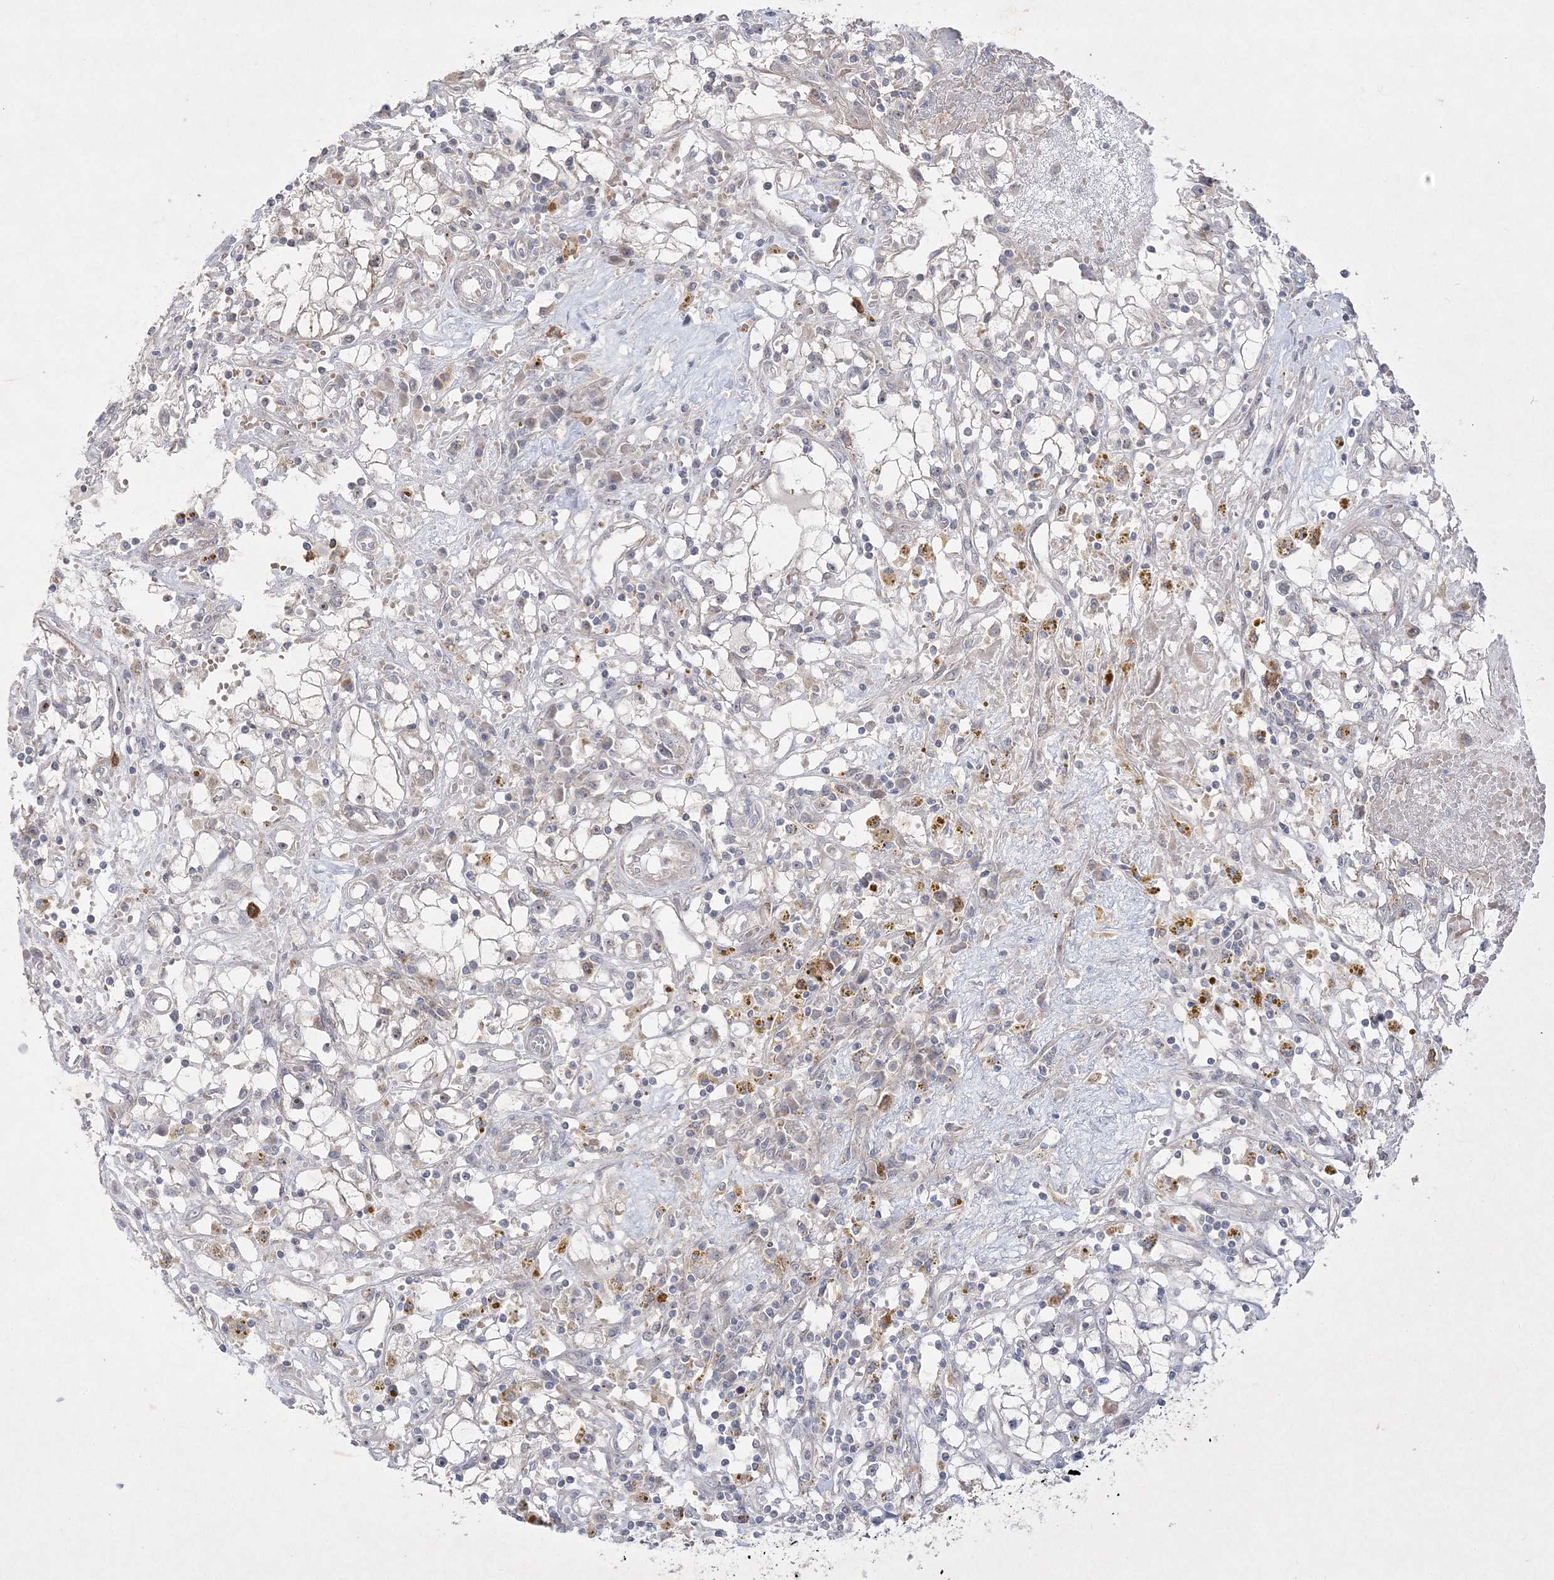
{"staining": {"intensity": "negative", "quantity": "none", "location": "none"}, "tissue": "renal cancer", "cell_type": "Tumor cells", "image_type": "cancer", "snomed": [{"axis": "morphology", "description": "Adenocarcinoma, NOS"}, {"axis": "topography", "description": "Kidney"}], "caption": "A micrograph of human renal cancer is negative for staining in tumor cells.", "gene": "CLNK", "patient": {"sex": "male", "age": 56}}